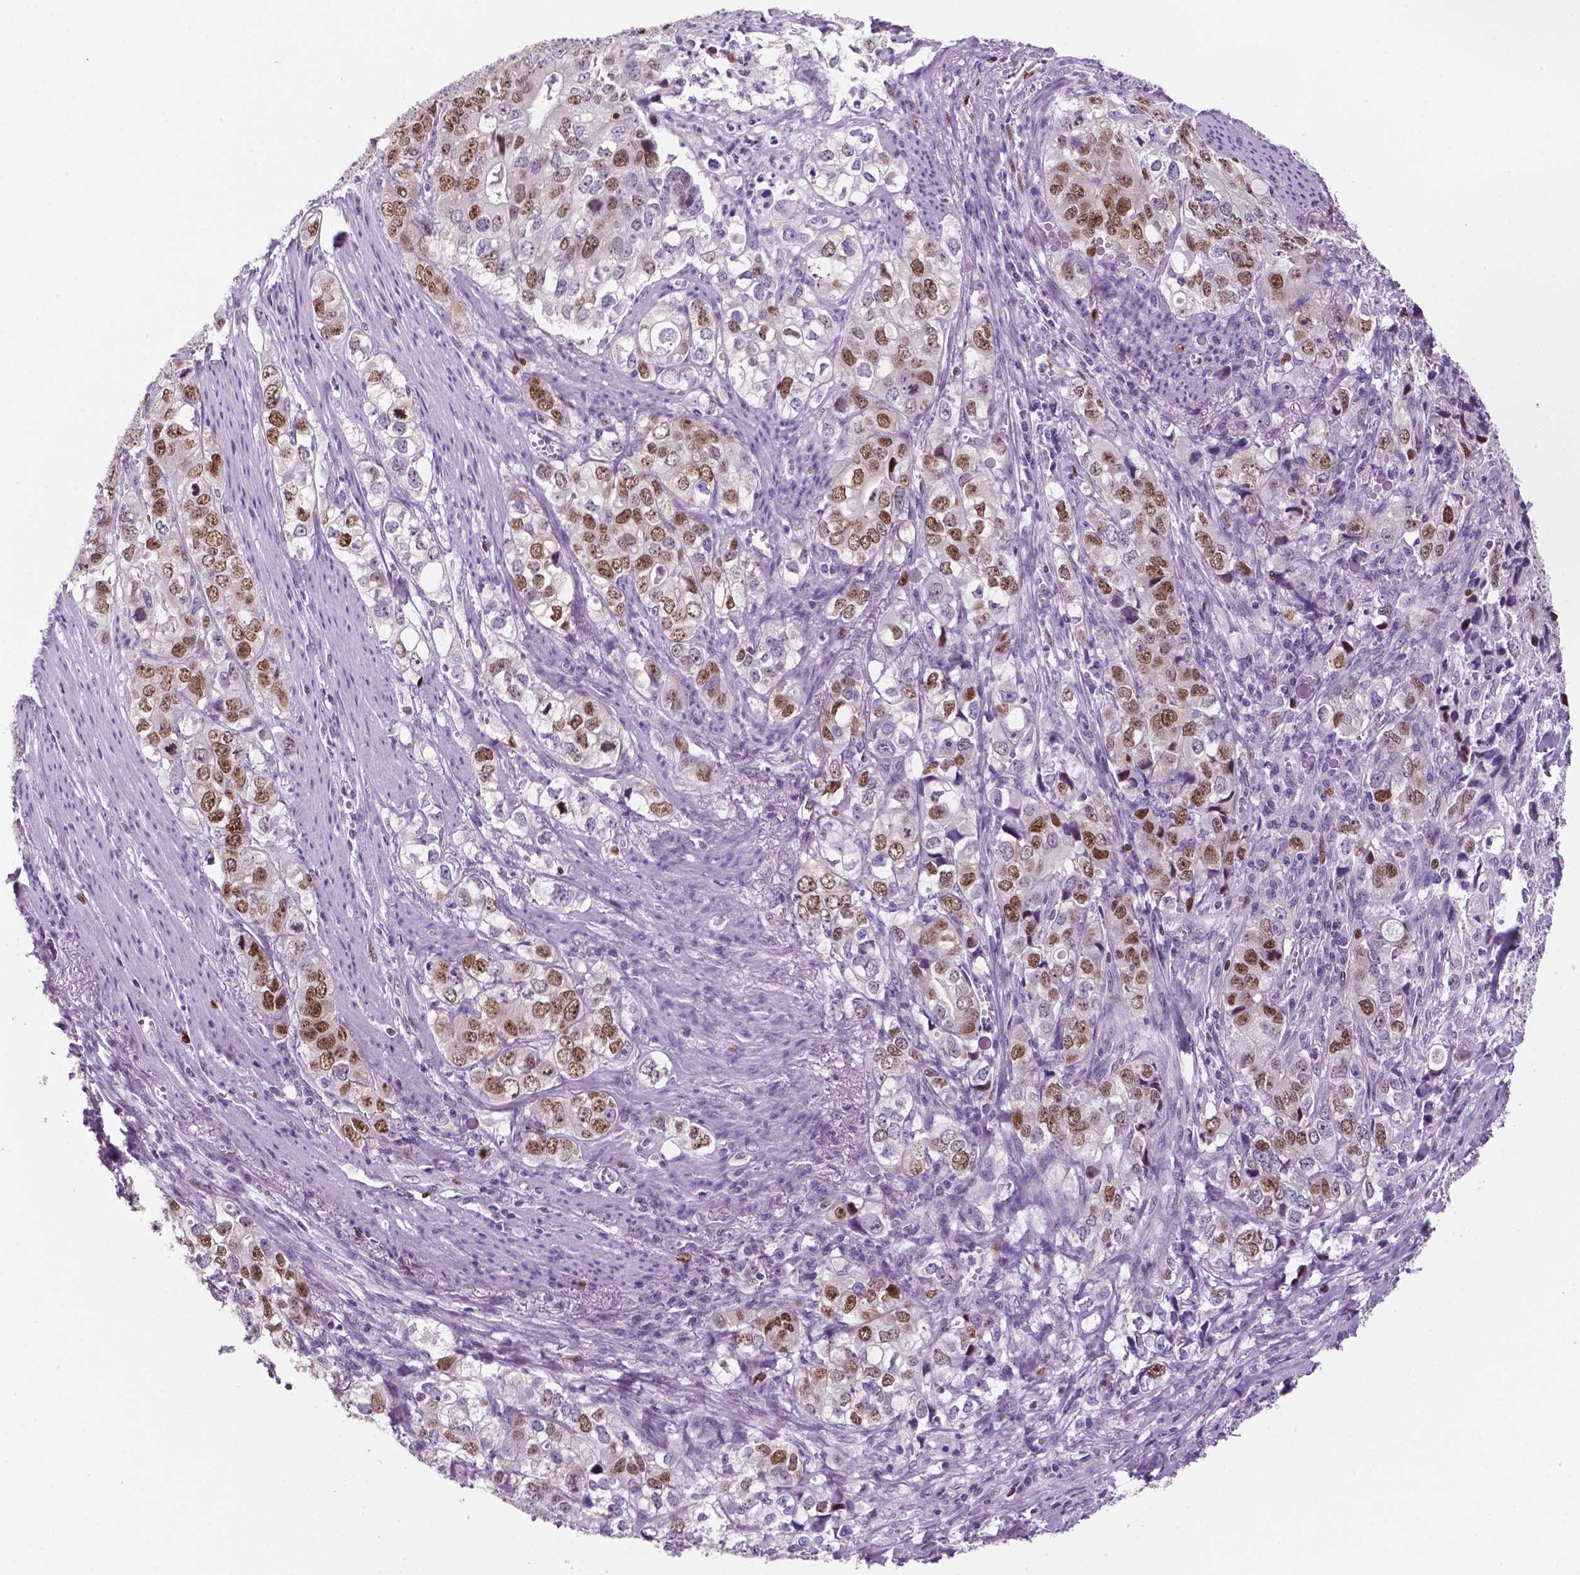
{"staining": {"intensity": "moderate", "quantity": "25%-75%", "location": "nuclear"}, "tissue": "stomach cancer", "cell_type": "Tumor cells", "image_type": "cancer", "snomed": [{"axis": "morphology", "description": "Adenocarcinoma, NOS"}, {"axis": "topography", "description": "Stomach, lower"}], "caption": "Stomach cancer (adenocarcinoma) tissue exhibits moderate nuclear staining in about 25%-75% of tumor cells, visualized by immunohistochemistry. The protein of interest is stained brown, and the nuclei are stained in blue (DAB (3,3'-diaminobenzidine) IHC with brightfield microscopy, high magnification).", "gene": "NCAPH2", "patient": {"sex": "female", "age": 72}}